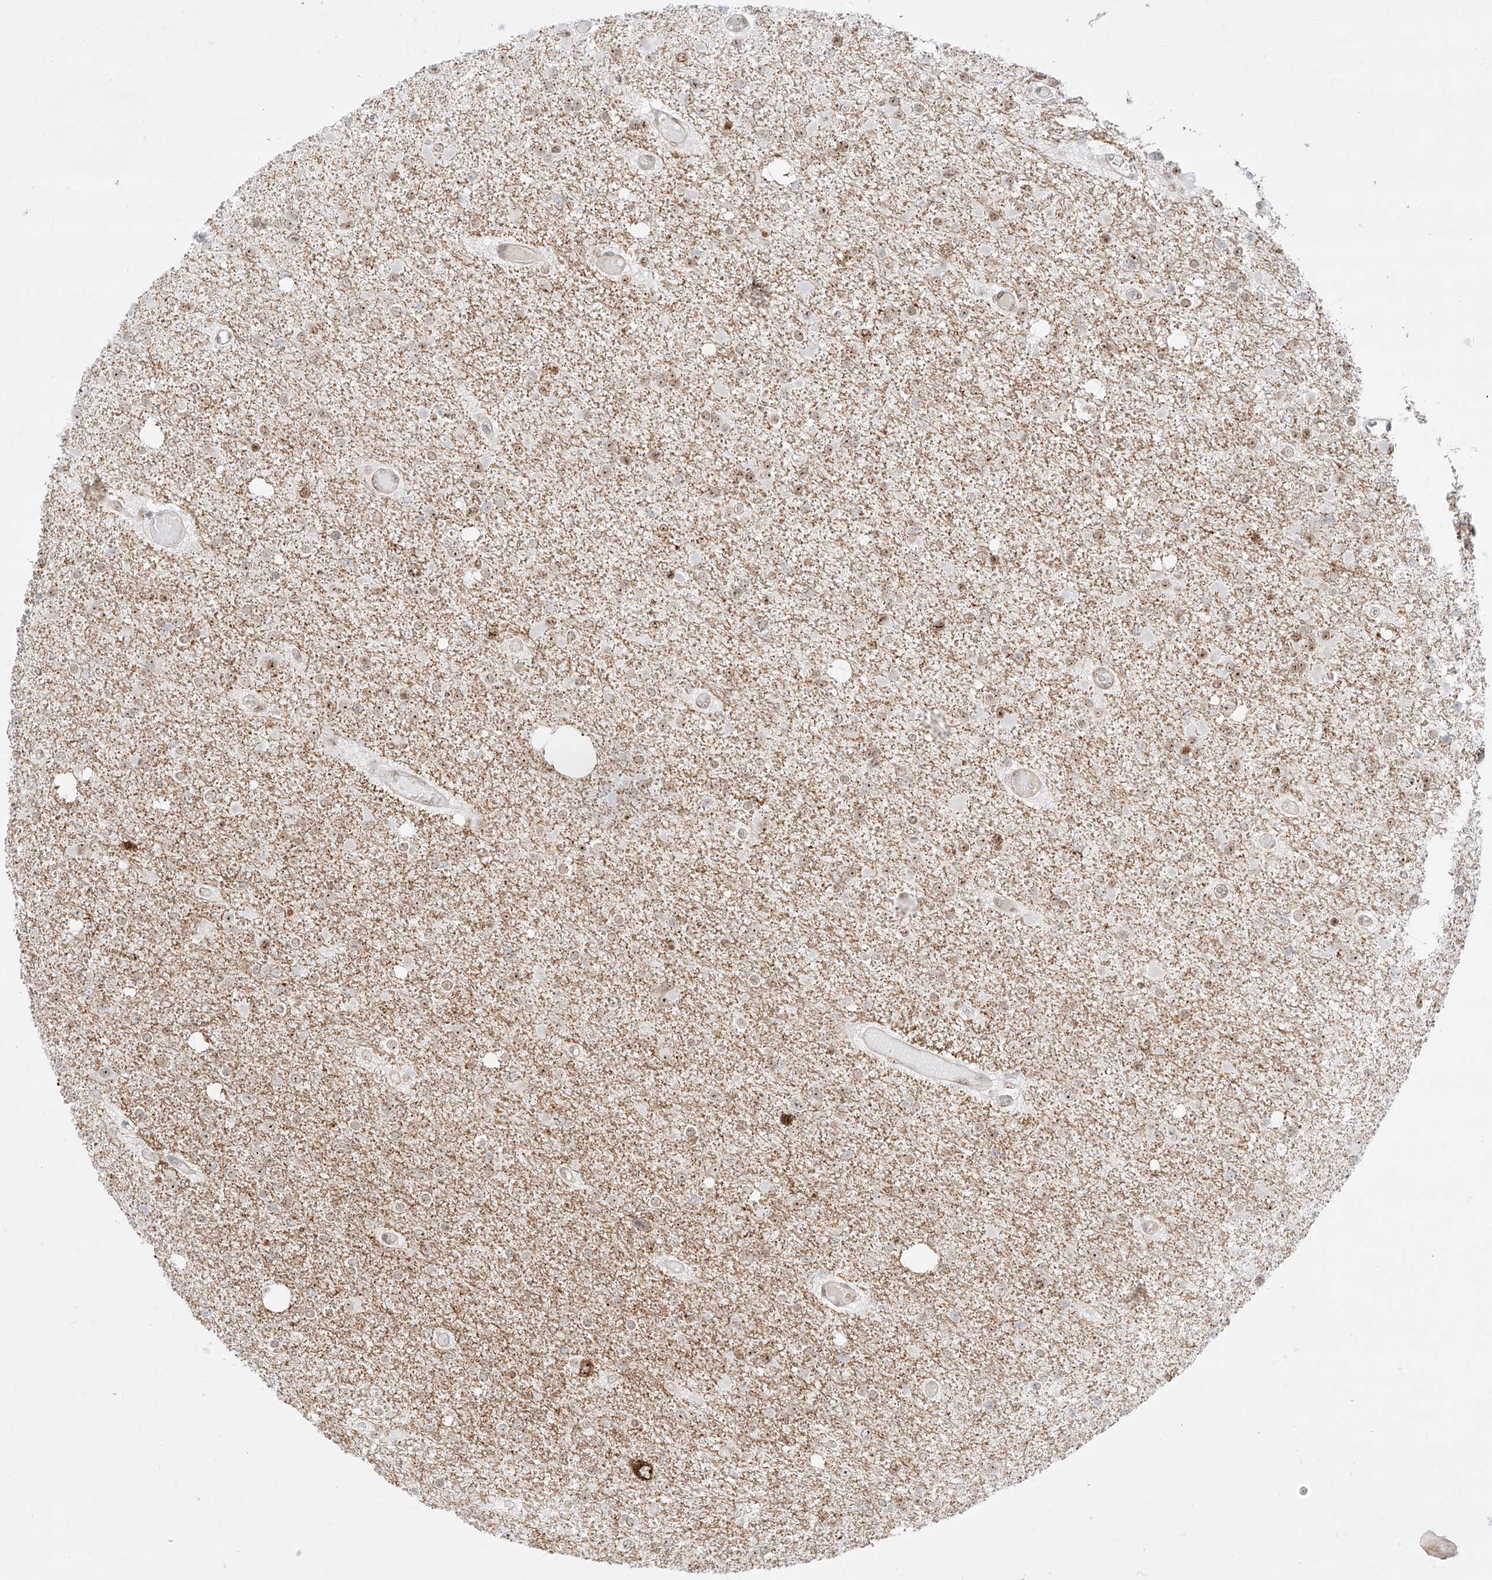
{"staining": {"intensity": "weak", "quantity": "25%-75%", "location": "nuclear"}, "tissue": "glioma", "cell_type": "Tumor cells", "image_type": "cancer", "snomed": [{"axis": "morphology", "description": "Glioma, malignant, Low grade"}, {"axis": "topography", "description": "Brain"}], "caption": "Immunohistochemical staining of malignant low-grade glioma shows low levels of weak nuclear protein positivity in approximately 25%-75% of tumor cells.", "gene": "ZNF512", "patient": {"sex": "female", "age": 22}}